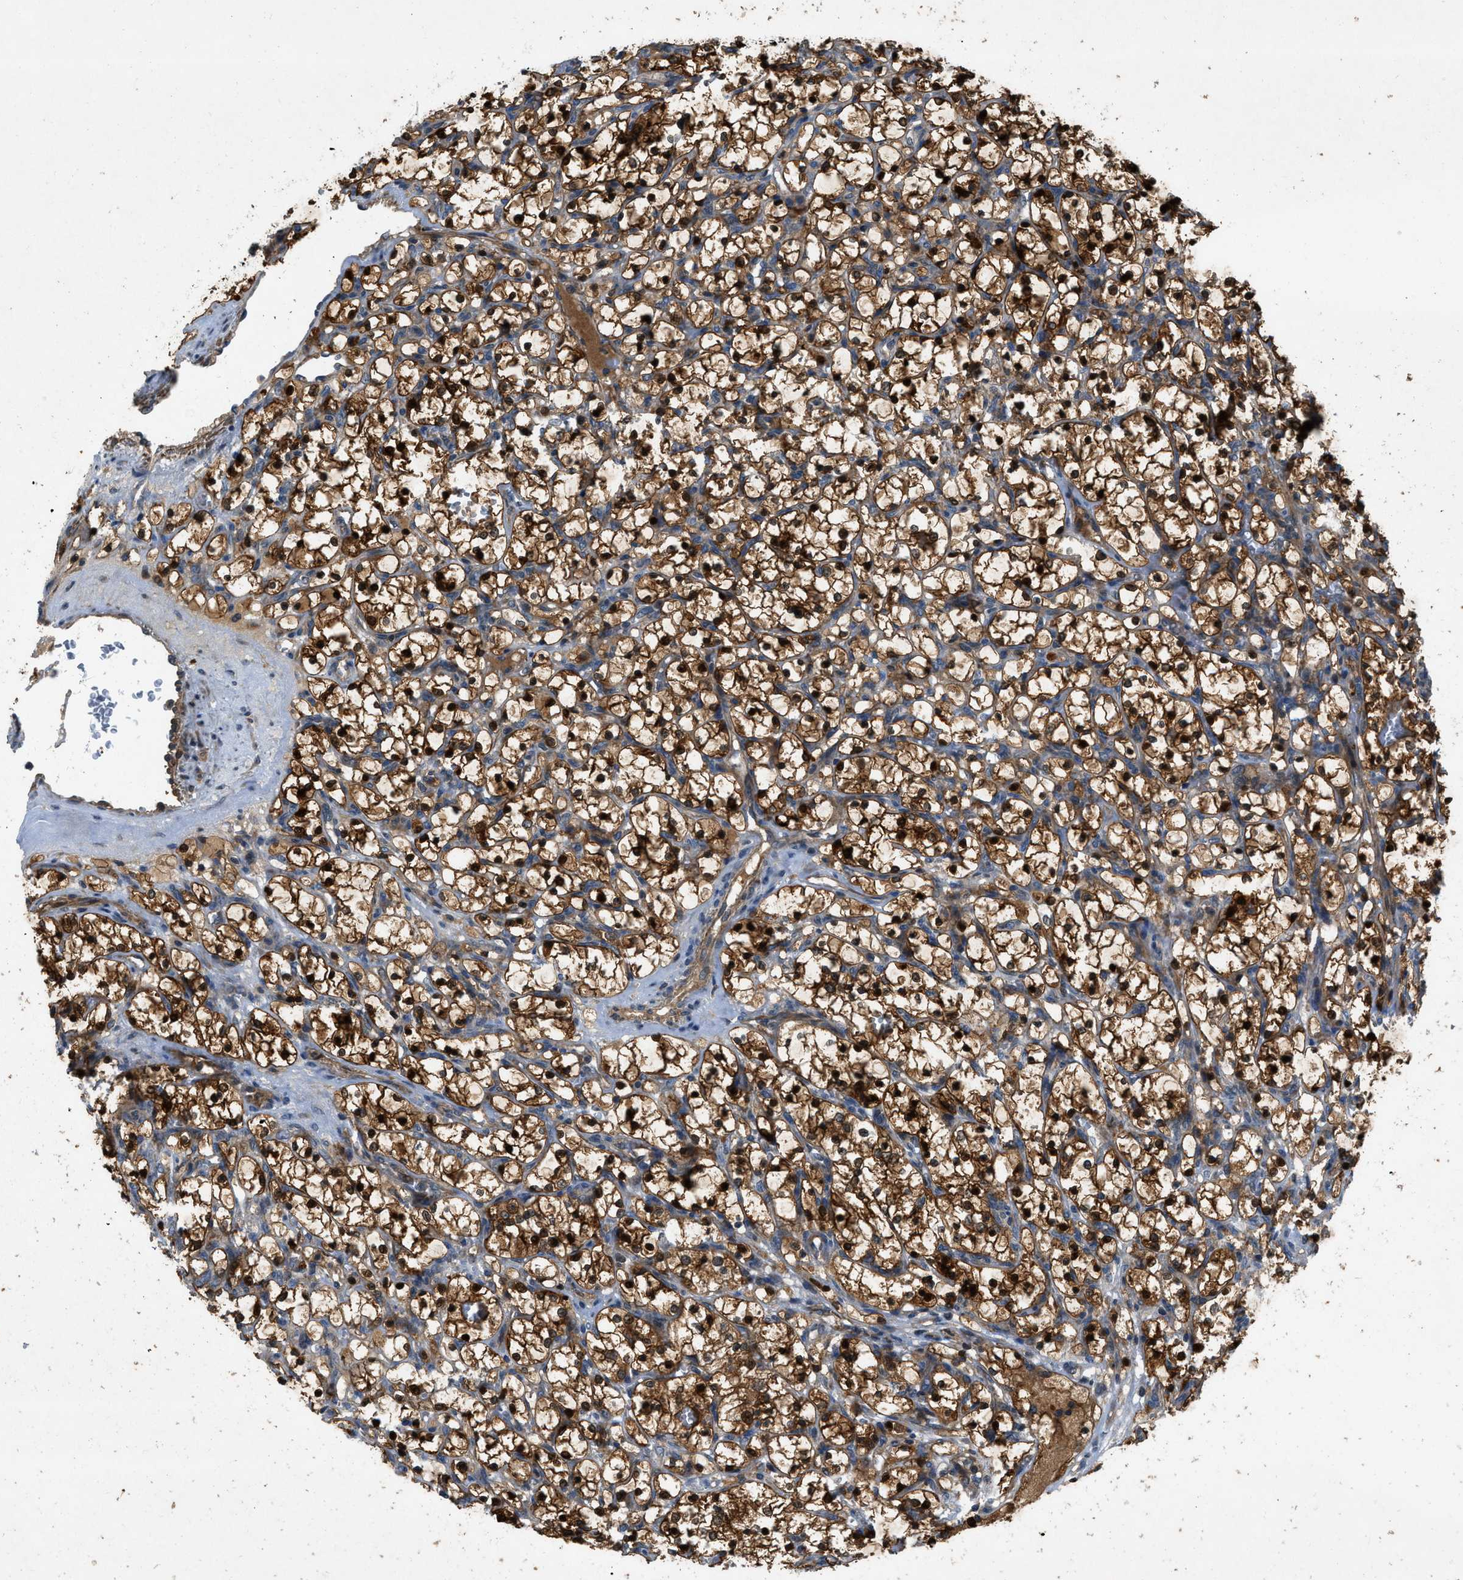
{"staining": {"intensity": "strong", "quantity": ">75%", "location": "cytoplasmic/membranous,nuclear"}, "tissue": "renal cancer", "cell_type": "Tumor cells", "image_type": "cancer", "snomed": [{"axis": "morphology", "description": "Adenocarcinoma, NOS"}, {"axis": "topography", "description": "Kidney"}], "caption": "Brown immunohistochemical staining in human adenocarcinoma (renal) exhibits strong cytoplasmic/membranous and nuclear positivity in about >75% of tumor cells.", "gene": "GPR31", "patient": {"sex": "female", "age": 69}}